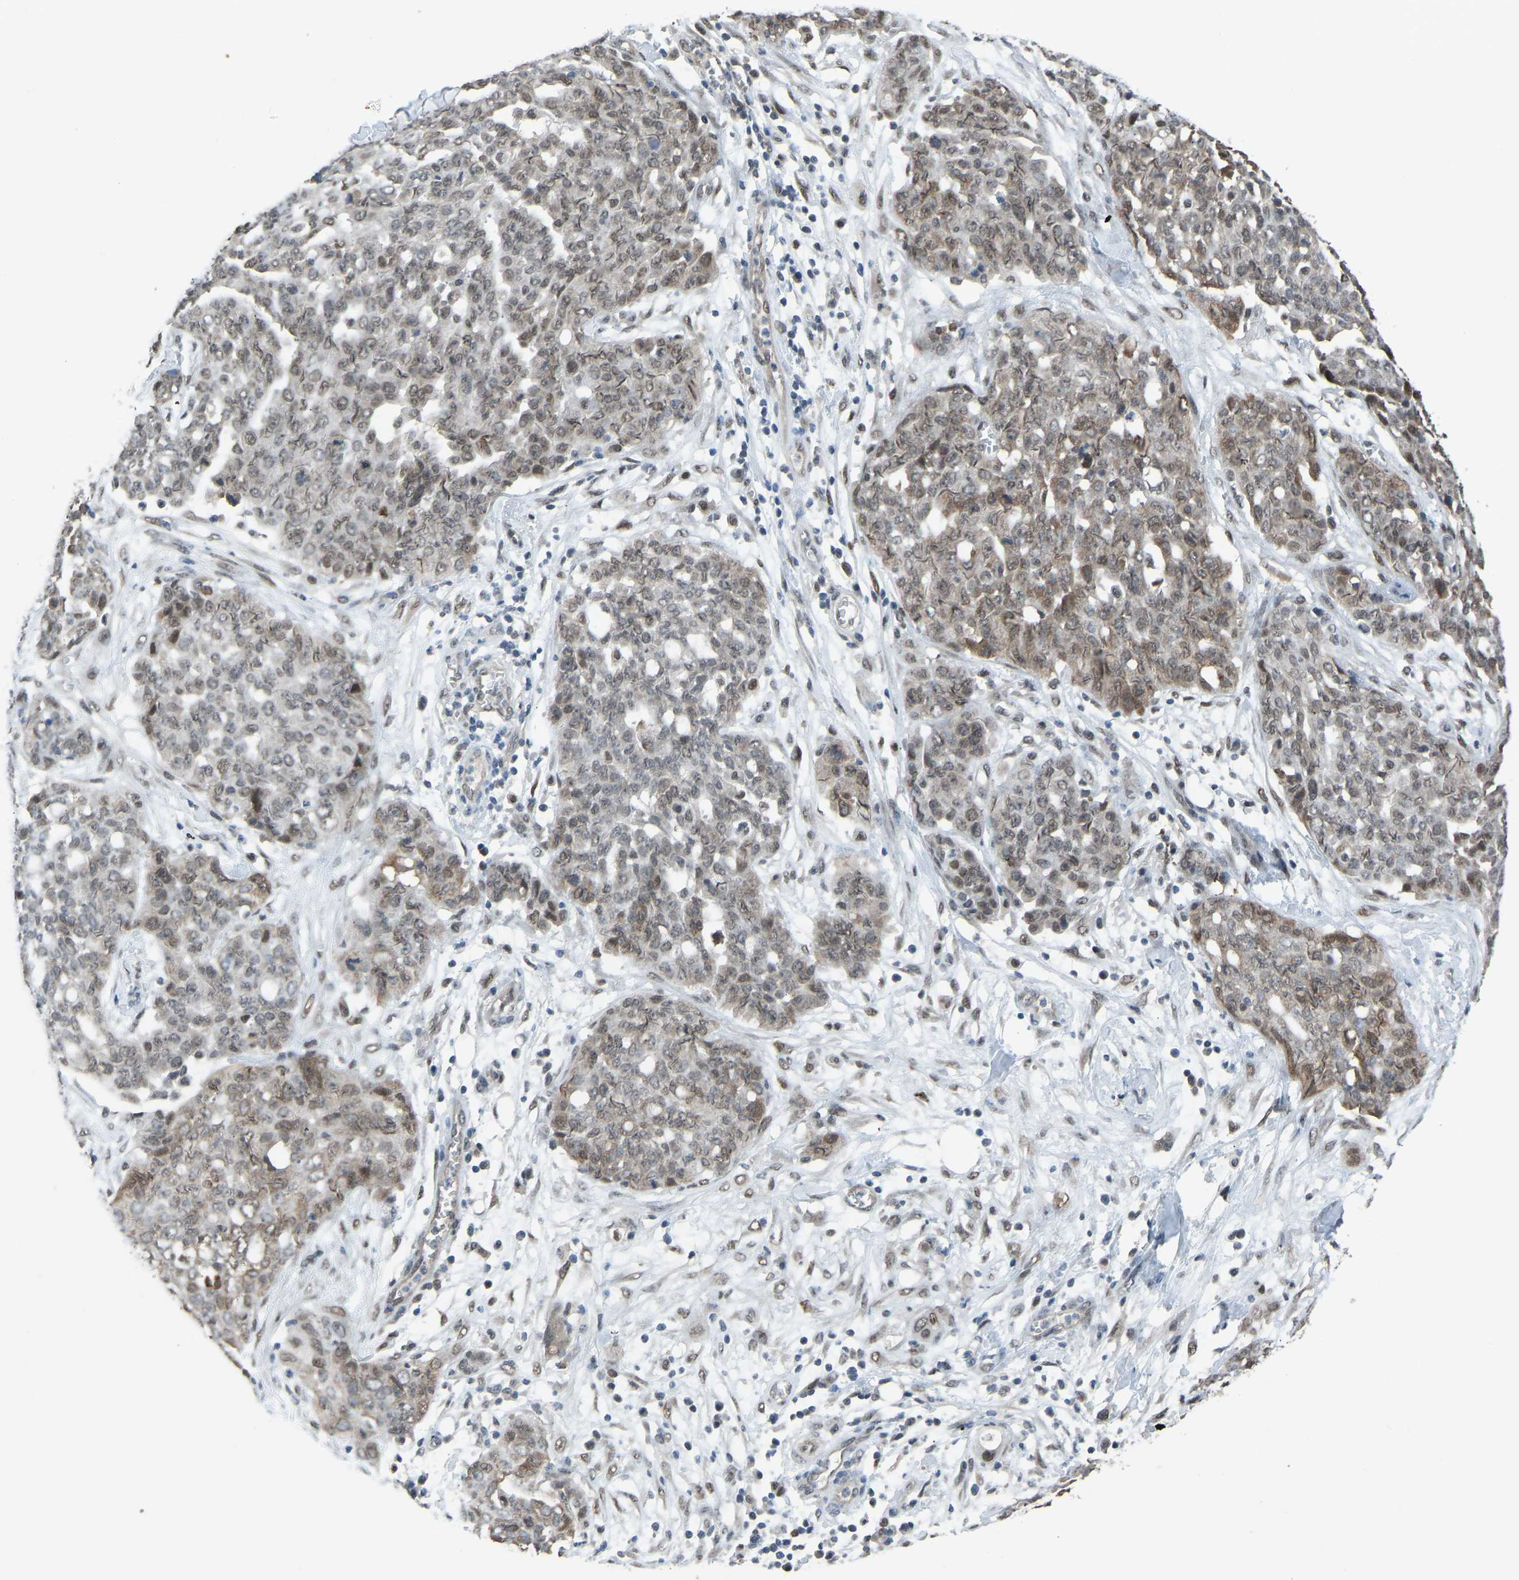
{"staining": {"intensity": "weak", "quantity": ">75%", "location": "nuclear"}, "tissue": "ovarian cancer", "cell_type": "Tumor cells", "image_type": "cancer", "snomed": [{"axis": "morphology", "description": "Cystadenocarcinoma, serous, NOS"}, {"axis": "topography", "description": "Soft tissue"}, {"axis": "topography", "description": "Ovary"}], "caption": "Human serous cystadenocarcinoma (ovarian) stained with a protein marker shows weak staining in tumor cells.", "gene": "KPNA6", "patient": {"sex": "female", "age": 57}}